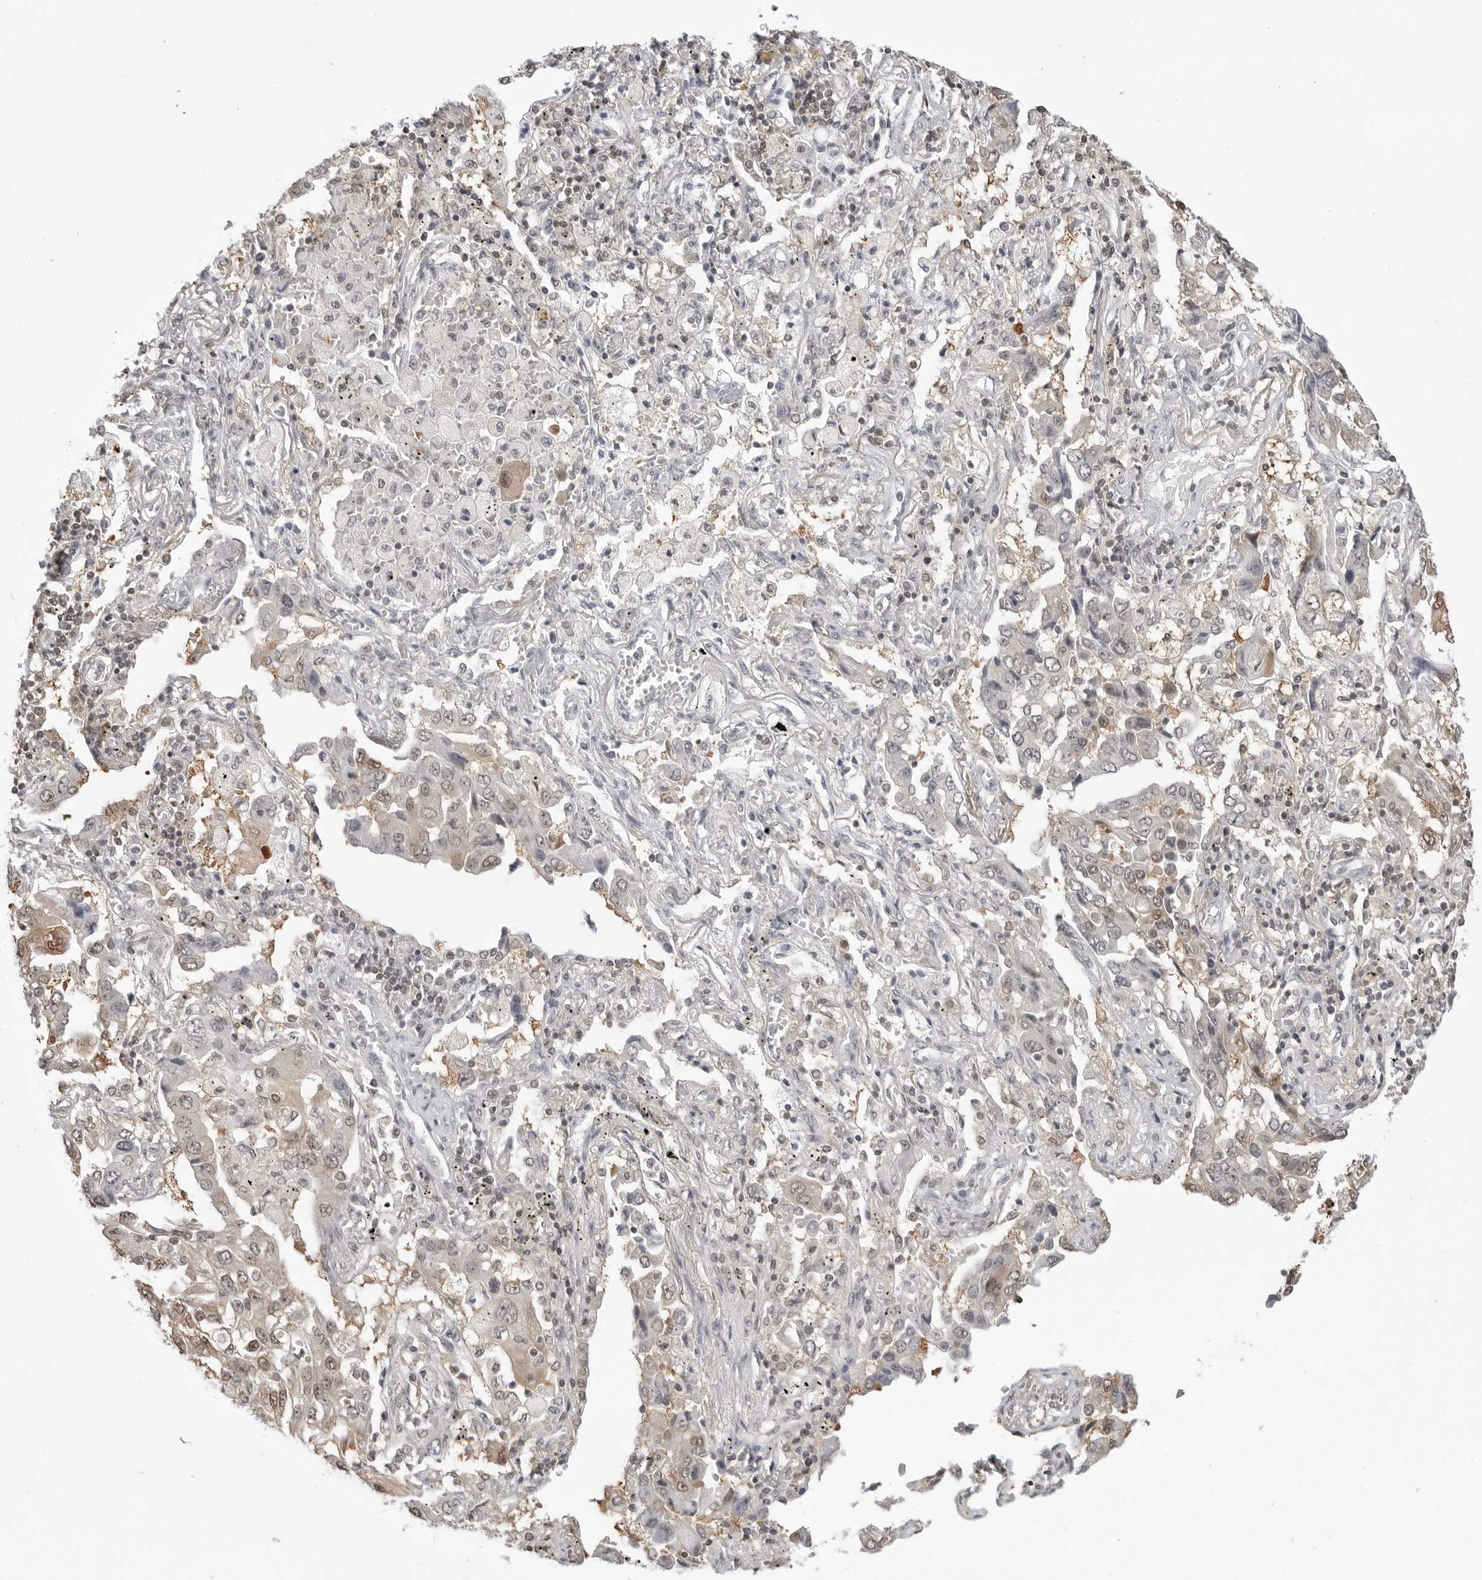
{"staining": {"intensity": "weak", "quantity": "<25%", "location": "cytoplasmic/membranous,nuclear"}, "tissue": "lung cancer", "cell_type": "Tumor cells", "image_type": "cancer", "snomed": [{"axis": "morphology", "description": "Adenocarcinoma, NOS"}, {"axis": "topography", "description": "Lung"}], "caption": "DAB (3,3'-diaminobenzidine) immunohistochemical staining of human lung cancer shows no significant positivity in tumor cells.", "gene": "YWHAG", "patient": {"sex": "female", "age": 65}}